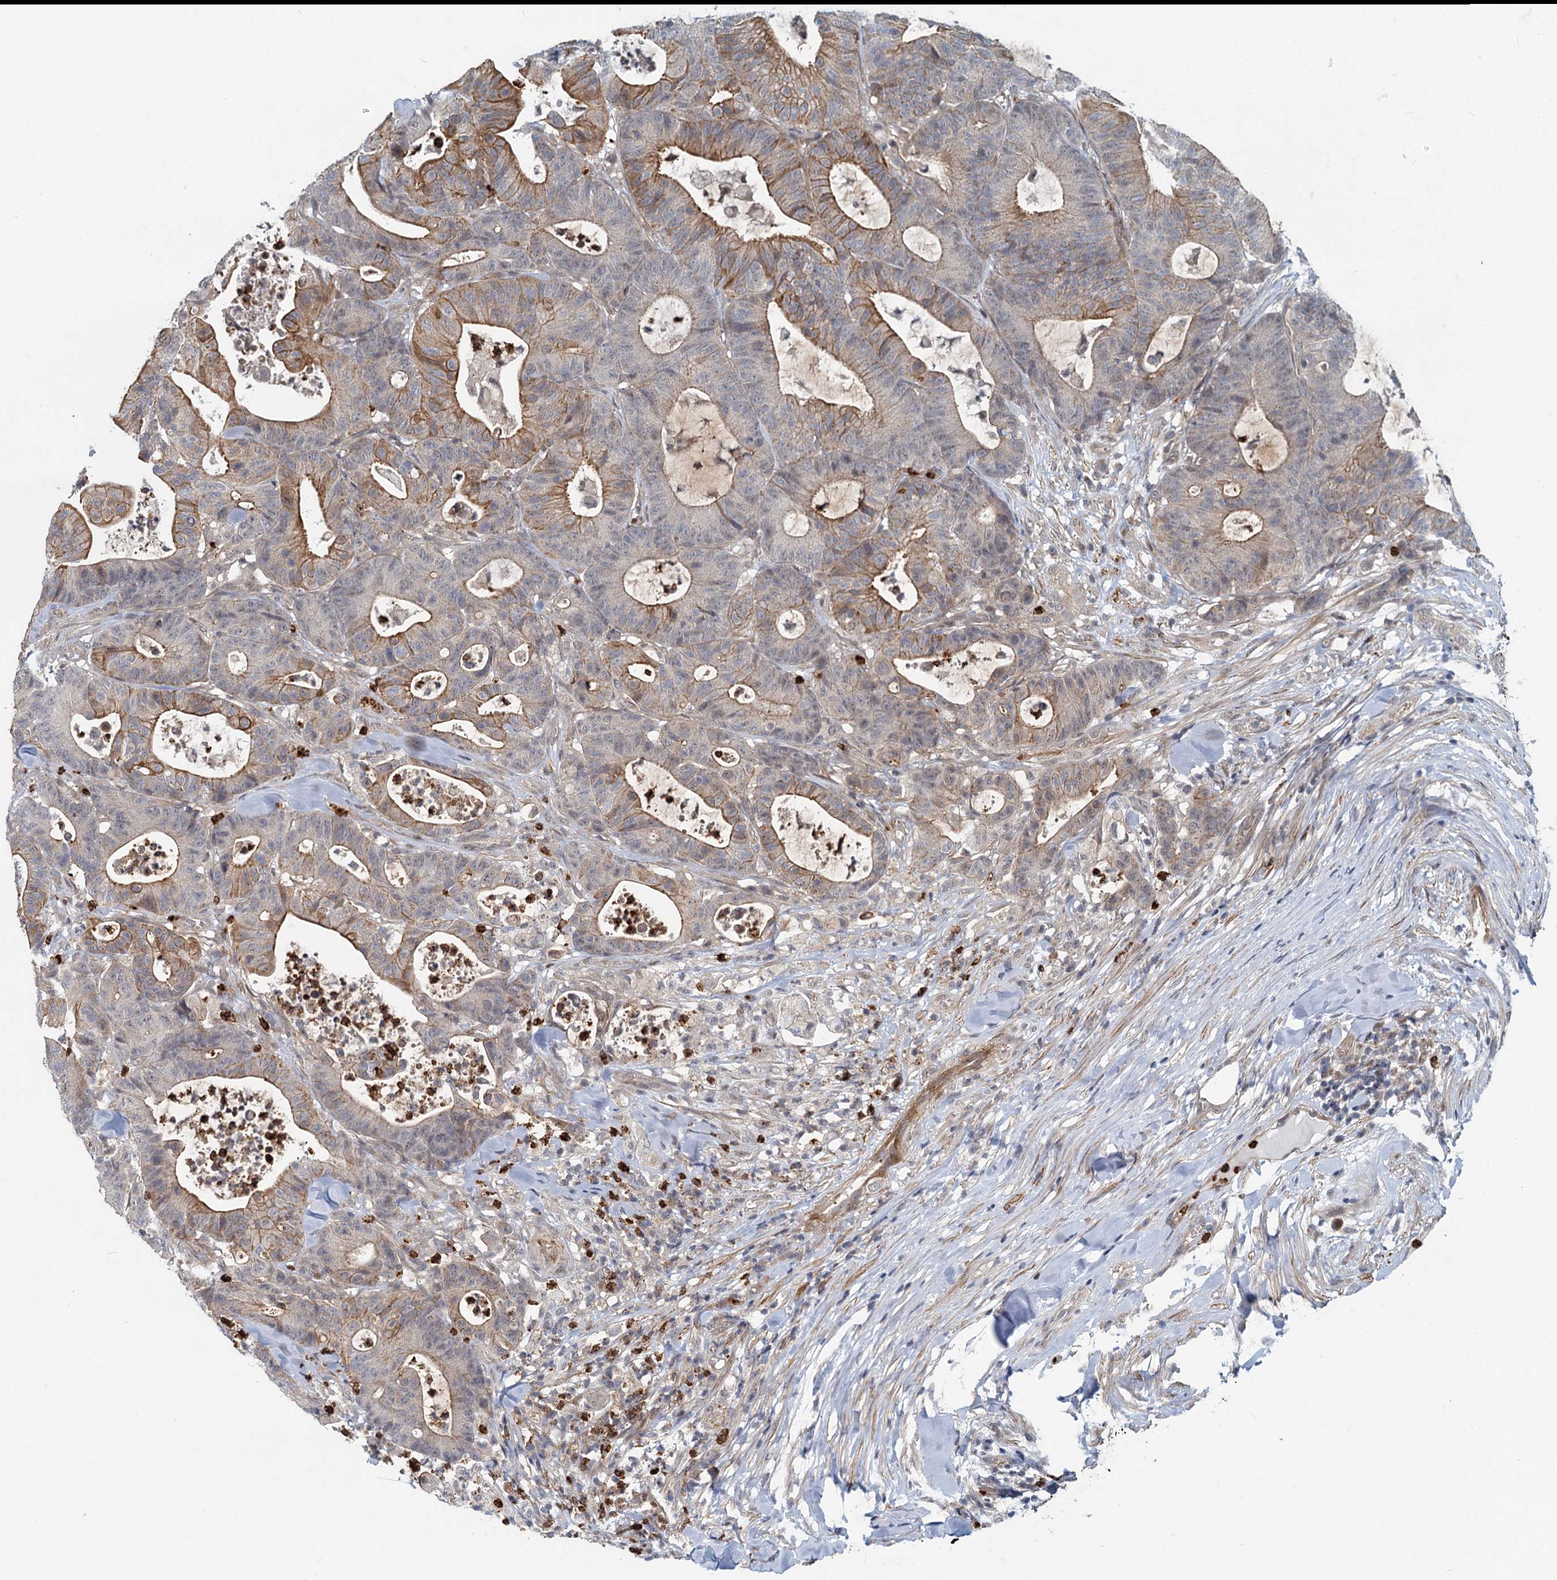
{"staining": {"intensity": "moderate", "quantity": "25%-75%", "location": "cytoplasmic/membranous"}, "tissue": "colorectal cancer", "cell_type": "Tumor cells", "image_type": "cancer", "snomed": [{"axis": "morphology", "description": "Adenocarcinoma, NOS"}, {"axis": "topography", "description": "Colon"}], "caption": "Protein expression analysis of human colorectal adenocarcinoma reveals moderate cytoplasmic/membranous expression in about 25%-75% of tumor cells.", "gene": "ADCY2", "patient": {"sex": "female", "age": 84}}